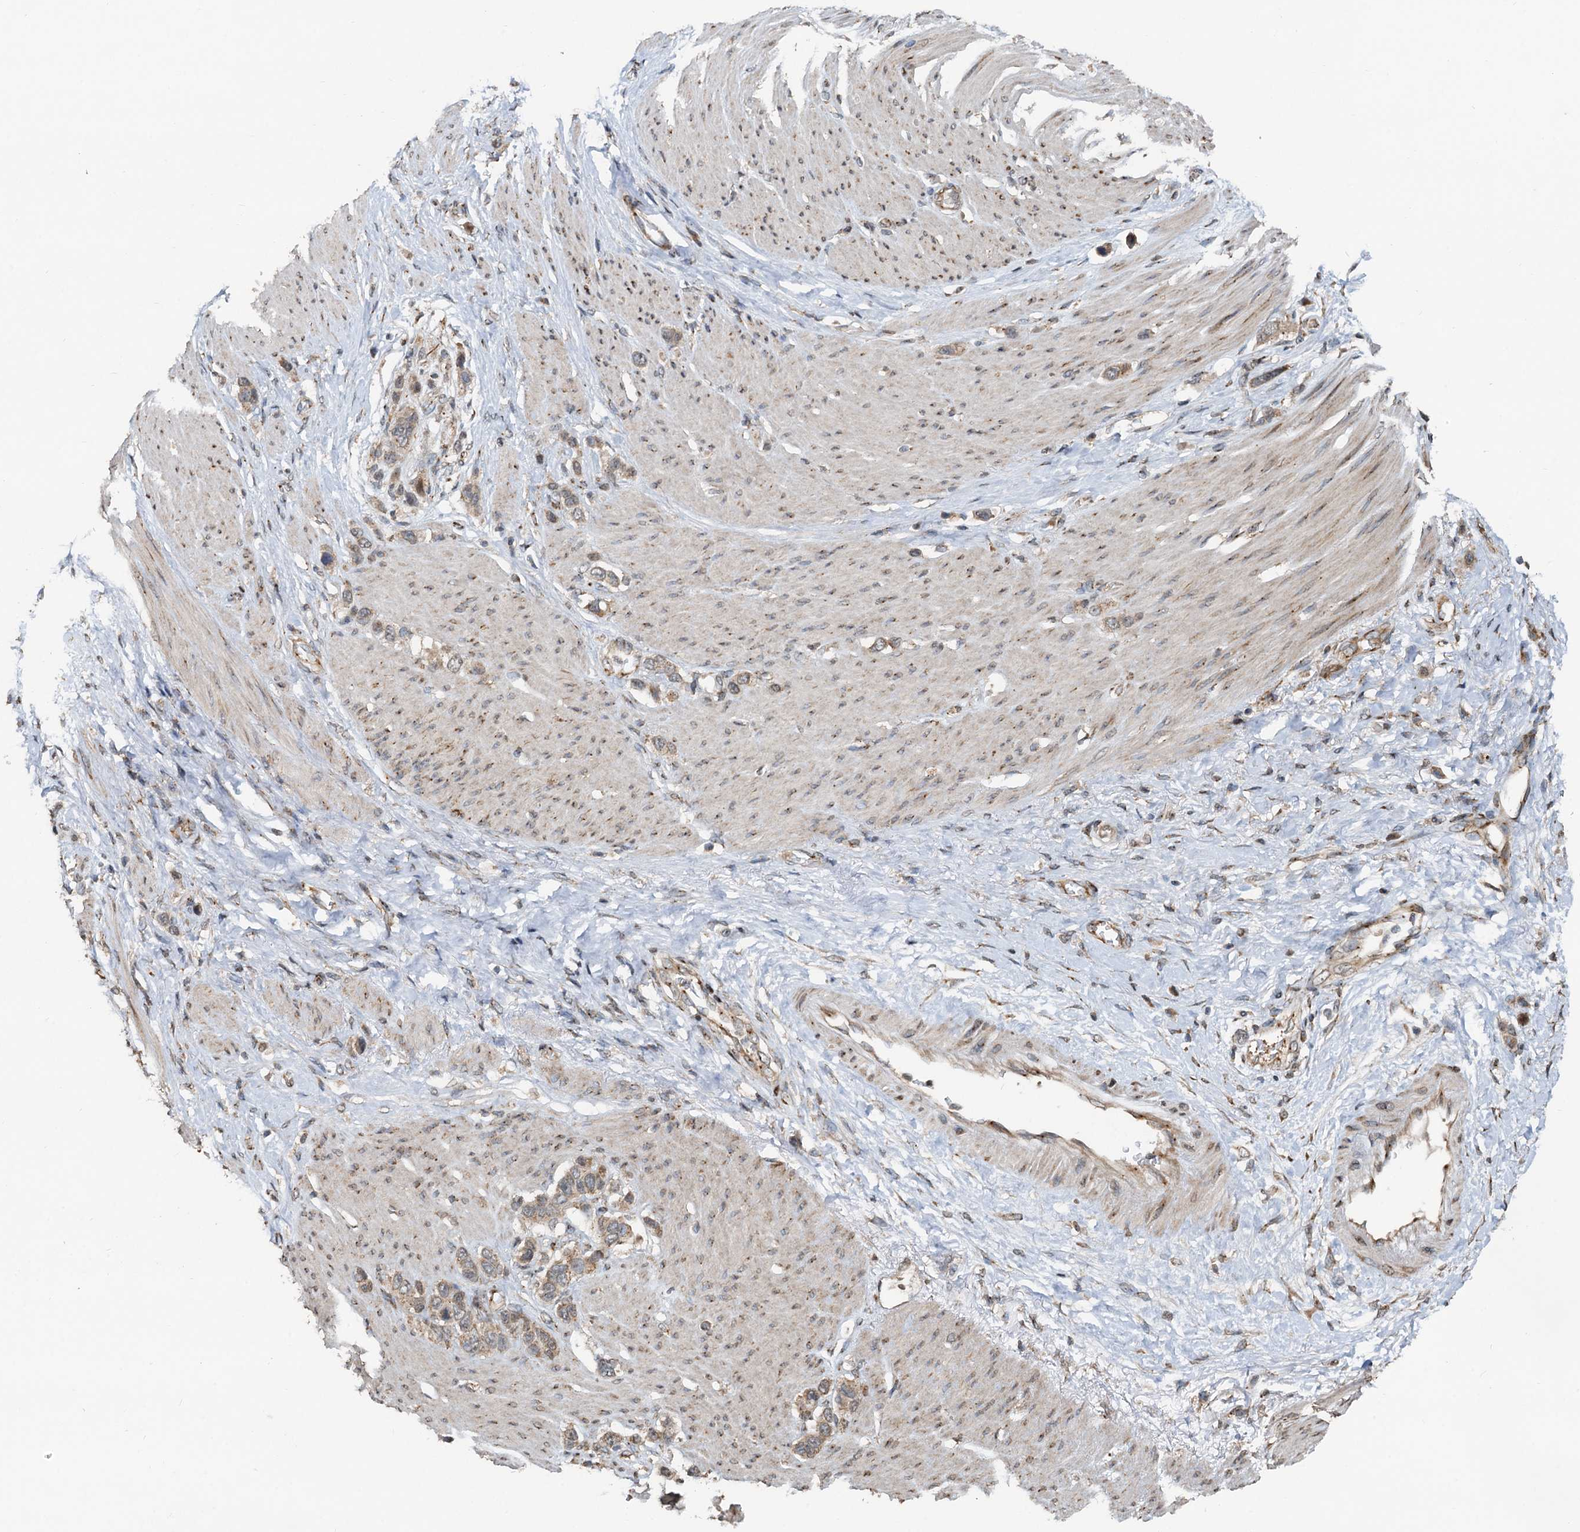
{"staining": {"intensity": "weak", "quantity": ">75%", "location": "cytoplasmic/membranous"}, "tissue": "stomach cancer", "cell_type": "Tumor cells", "image_type": "cancer", "snomed": [{"axis": "morphology", "description": "Adenocarcinoma, NOS"}, {"axis": "morphology", "description": "Adenocarcinoma, High grade"}, {"axis": "topography", "description": "Stomach, upper"}, {"axis": "topography", "description": "Stomach, lower"}], "caption": "Protein positivity by immunohistochemistry displays weak cytoplasmic/membranous positivity in about >75% of tumor cells in stomach cancer (adenocarcinoma).", "gene": "CEP68", "patient": {"sex": "female", "age": 65}}